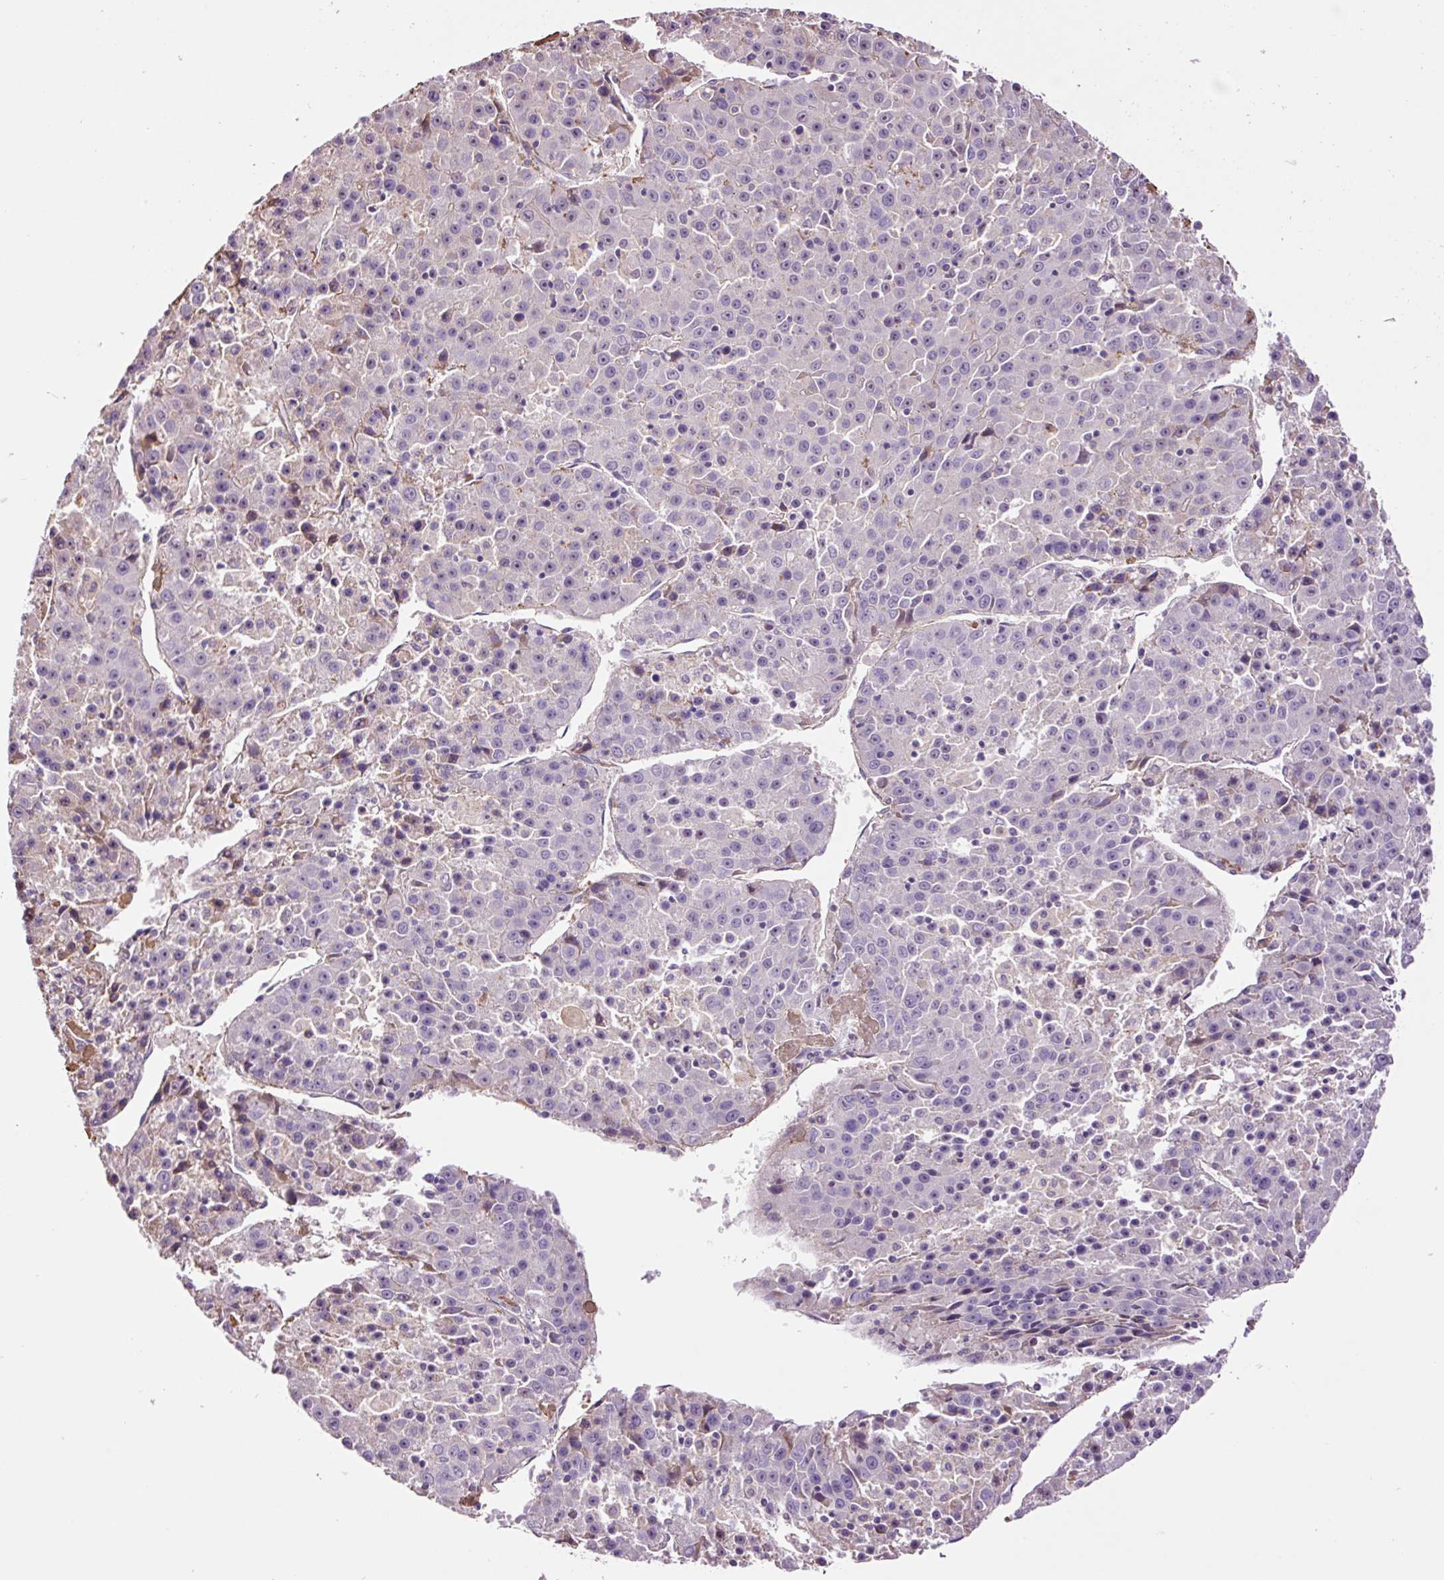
{"staining": {"intensity": "negative", "quantity": "none", "location": "none"}, "tissue": "liver cancer", "cell_type": "Tumor cells", "image_type": "cancer", "snomed": [{"axis": "morphology", "description": "Carcinoma, Hepatocellular, NOS"}, {"axis": "topography", "description": "Liver"}], "caption": "Histopathology image shows no protein positivity in tumor cells of liver cancer tissue.", "gene": "TMEM235", "patient": {"sex": "female", "age": 53}}